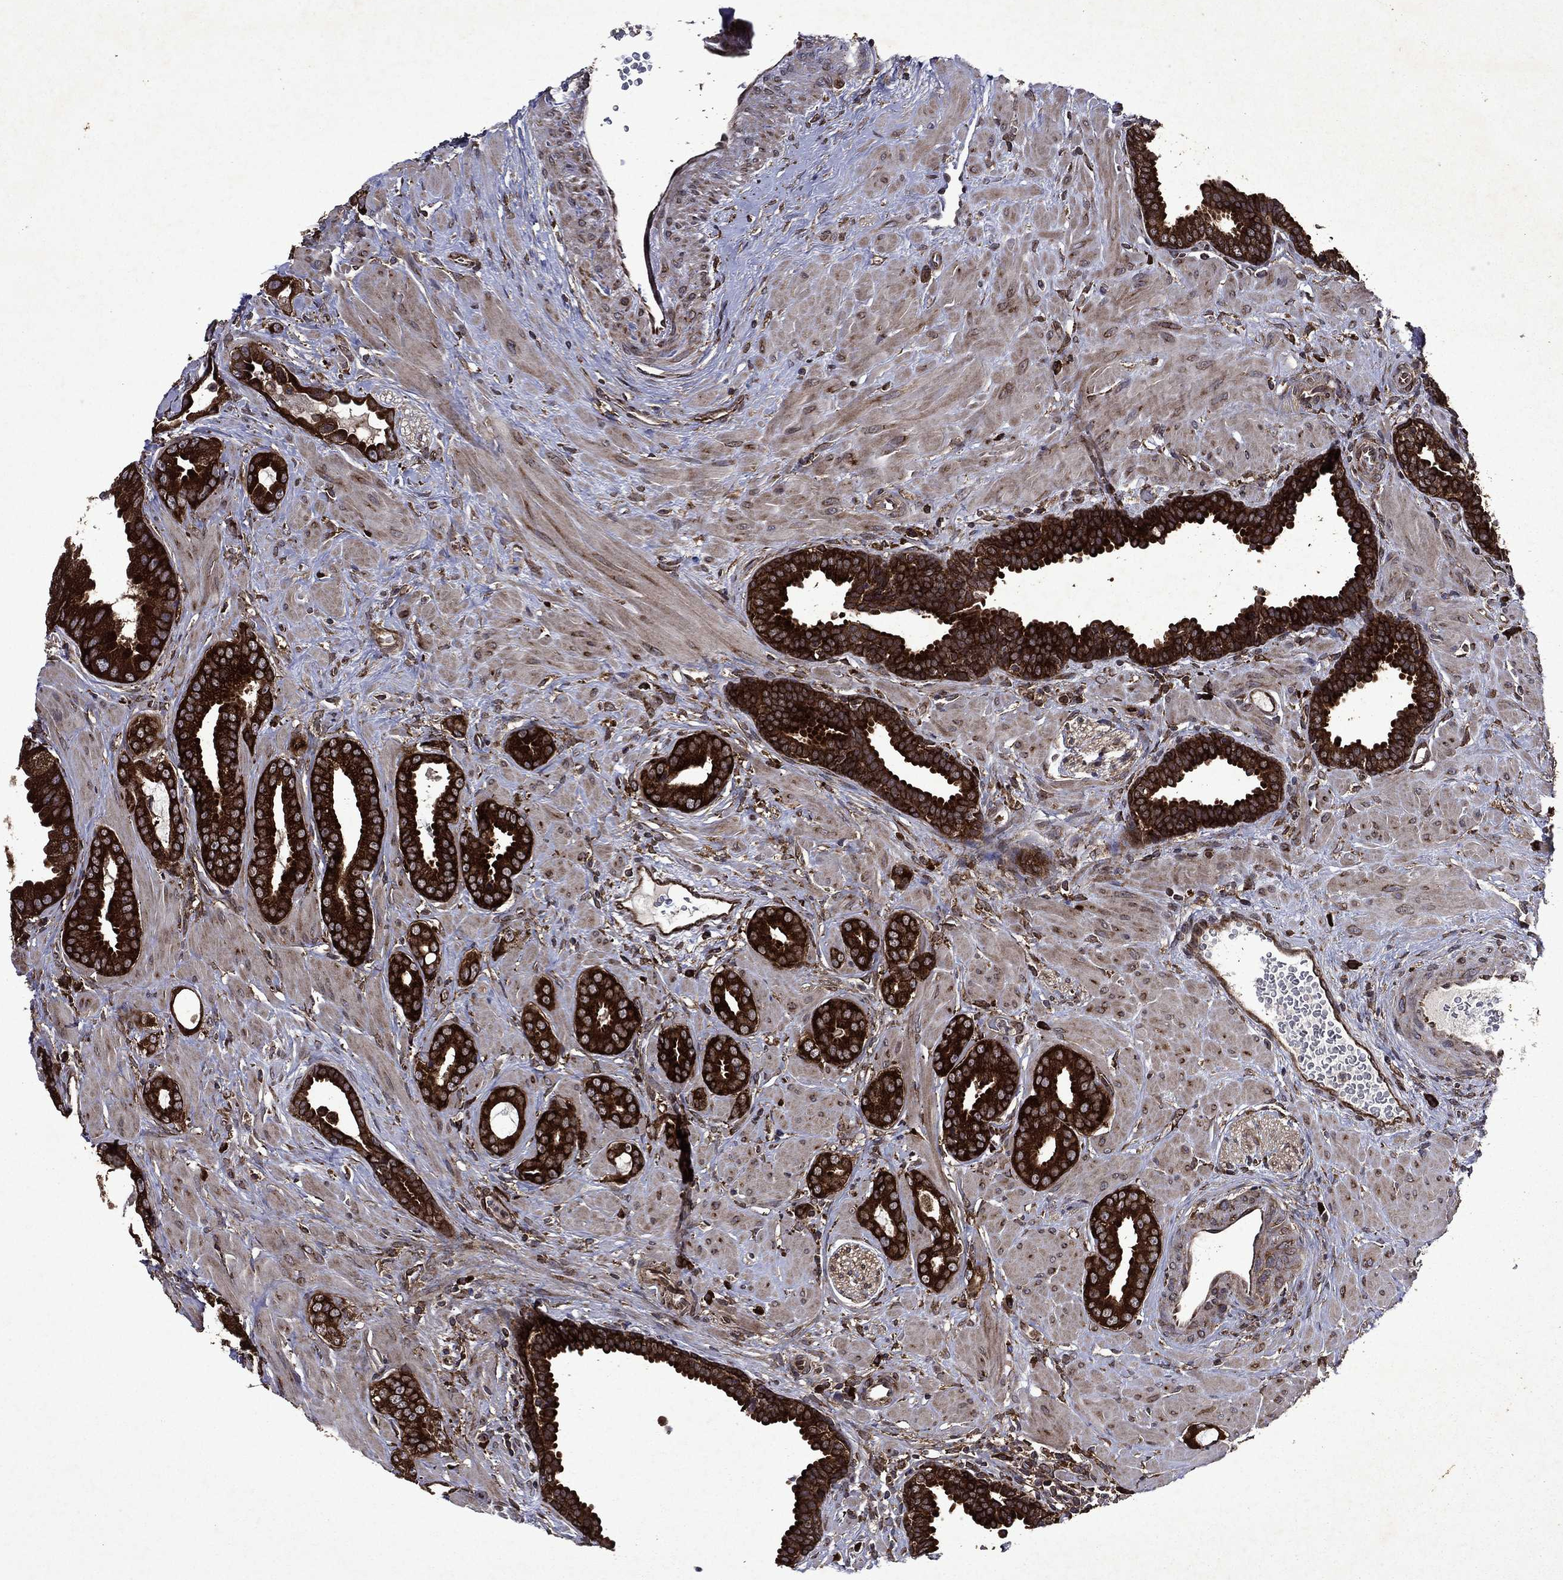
{"staining": {"intensity": "strong", "quantity": ">75%", "location": "cytoplasmic/membranous"}, "tissue": "prostate cancer", "cell_type": "Tumor cells", "image_type": "cancer", "snomed": [{"axis": "morphology", "description": "Adenocarcinoma, Low grade"}, {"axis": "topography", "description": "Prostate"}], "caption": "Immunohistochemistry (IHC) staining of prostate cancer, which reveals high levels of strong cytoplasmic/membranous positivity in approximately >75% of tumor cells indicating strong cytoplasmic/membranous protein expression. The staining was performed using DAB (brown) for protein detection and nuclei were counterstained in hematoxylin (blue).", "gene": "EIF2B4", "patient": {"sex": "male", "age": 68}}